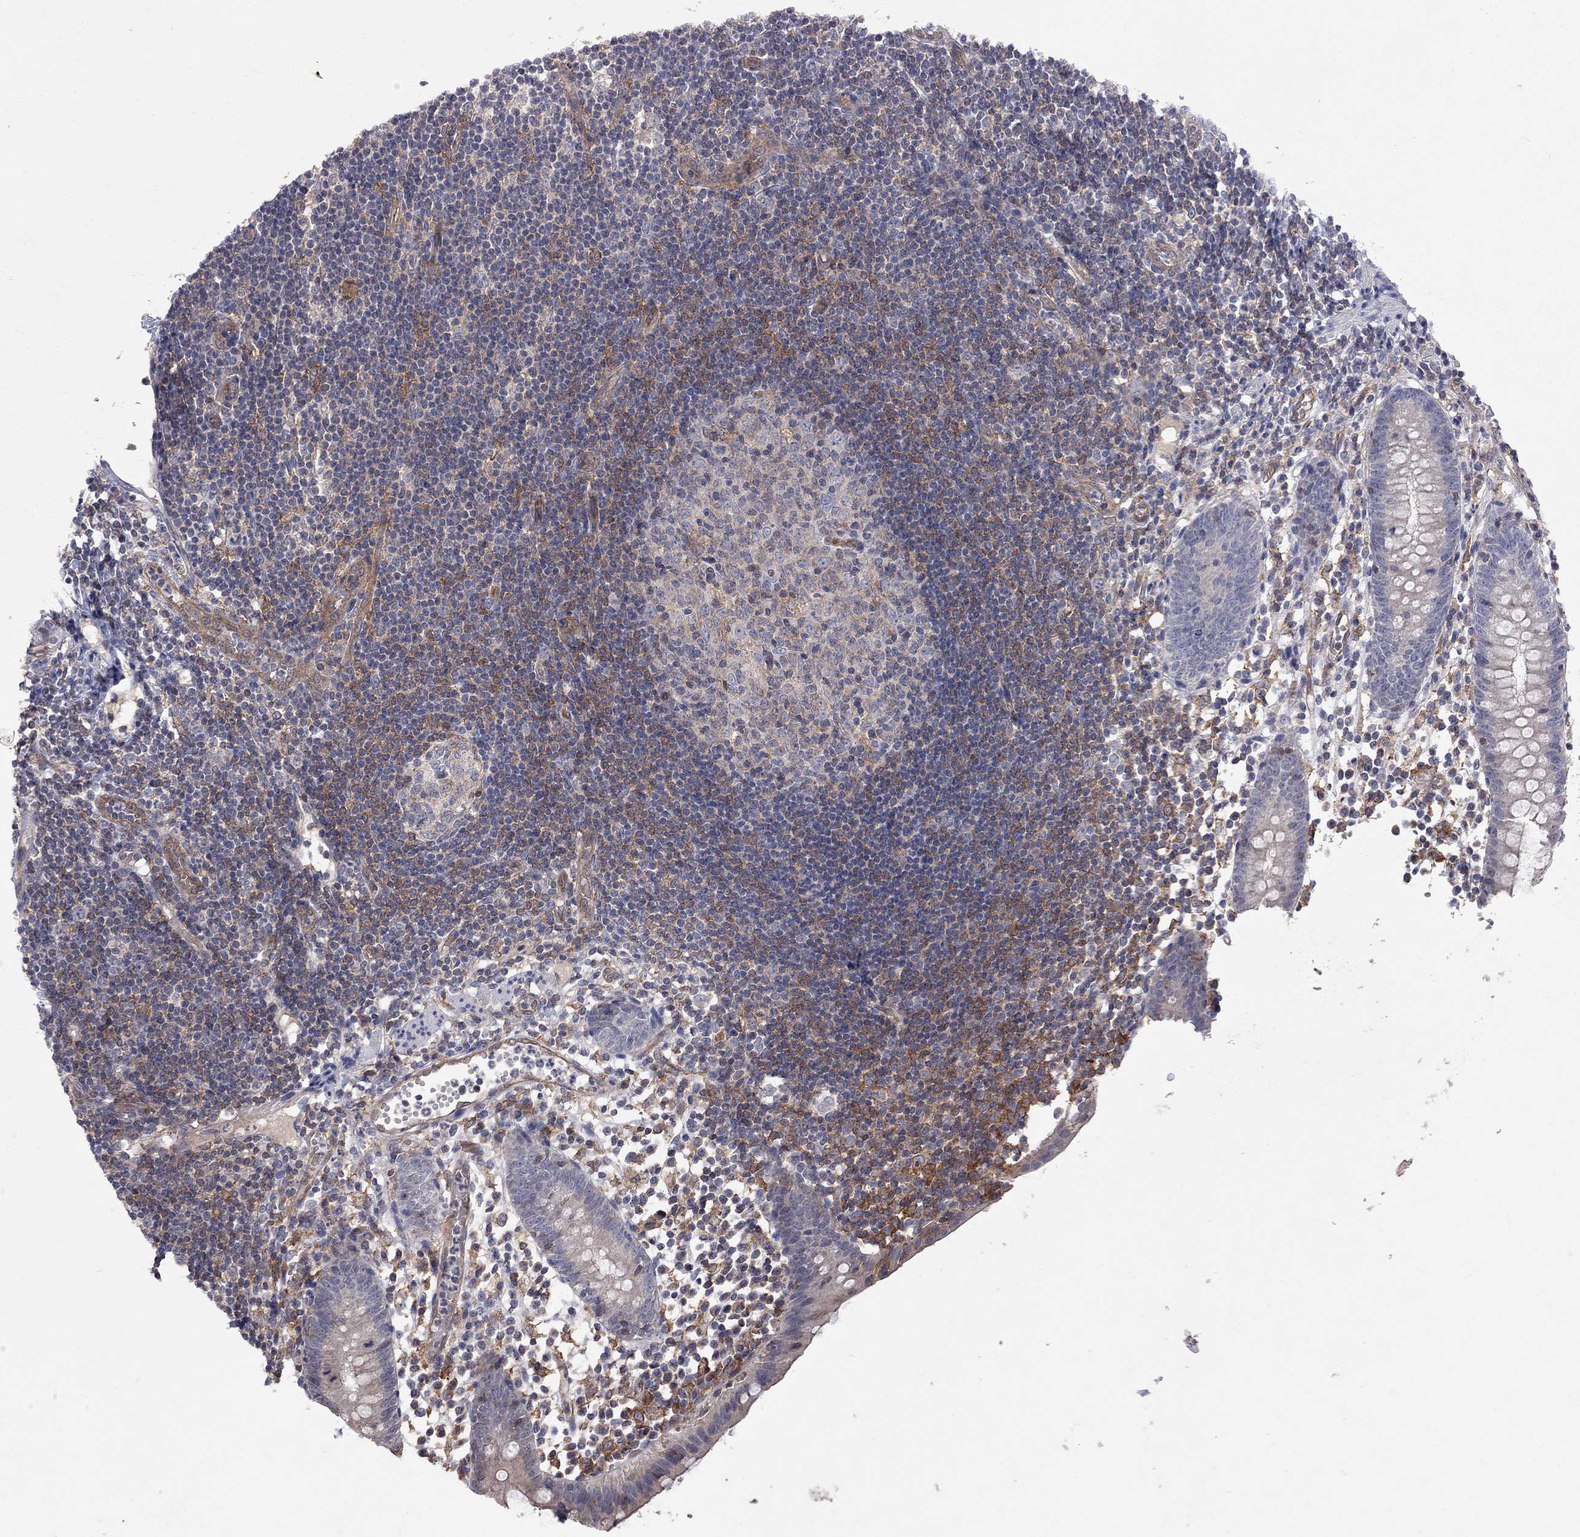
{"staining": {"intensity": "negative", "quantity": "none", "location": "none"}, "tissue": "appendix", "cell_type": "Glandular cells", "image_type": "normal", "snomed": [{"axis": "morphology", "description": "Normal tissue, NOS"}, {"axis": "topography", "description": "Appendix"}], "caption": "High magnification brightfield microscopy of unremarkable appendix stained with DAB (3,3'-diaminobenzidine) (brown) and counterstained with hematoxylin (blue): glandular cells show no significant expression.", "gene": "ABI3", "patient": {"sex": "female", "age": 40}}